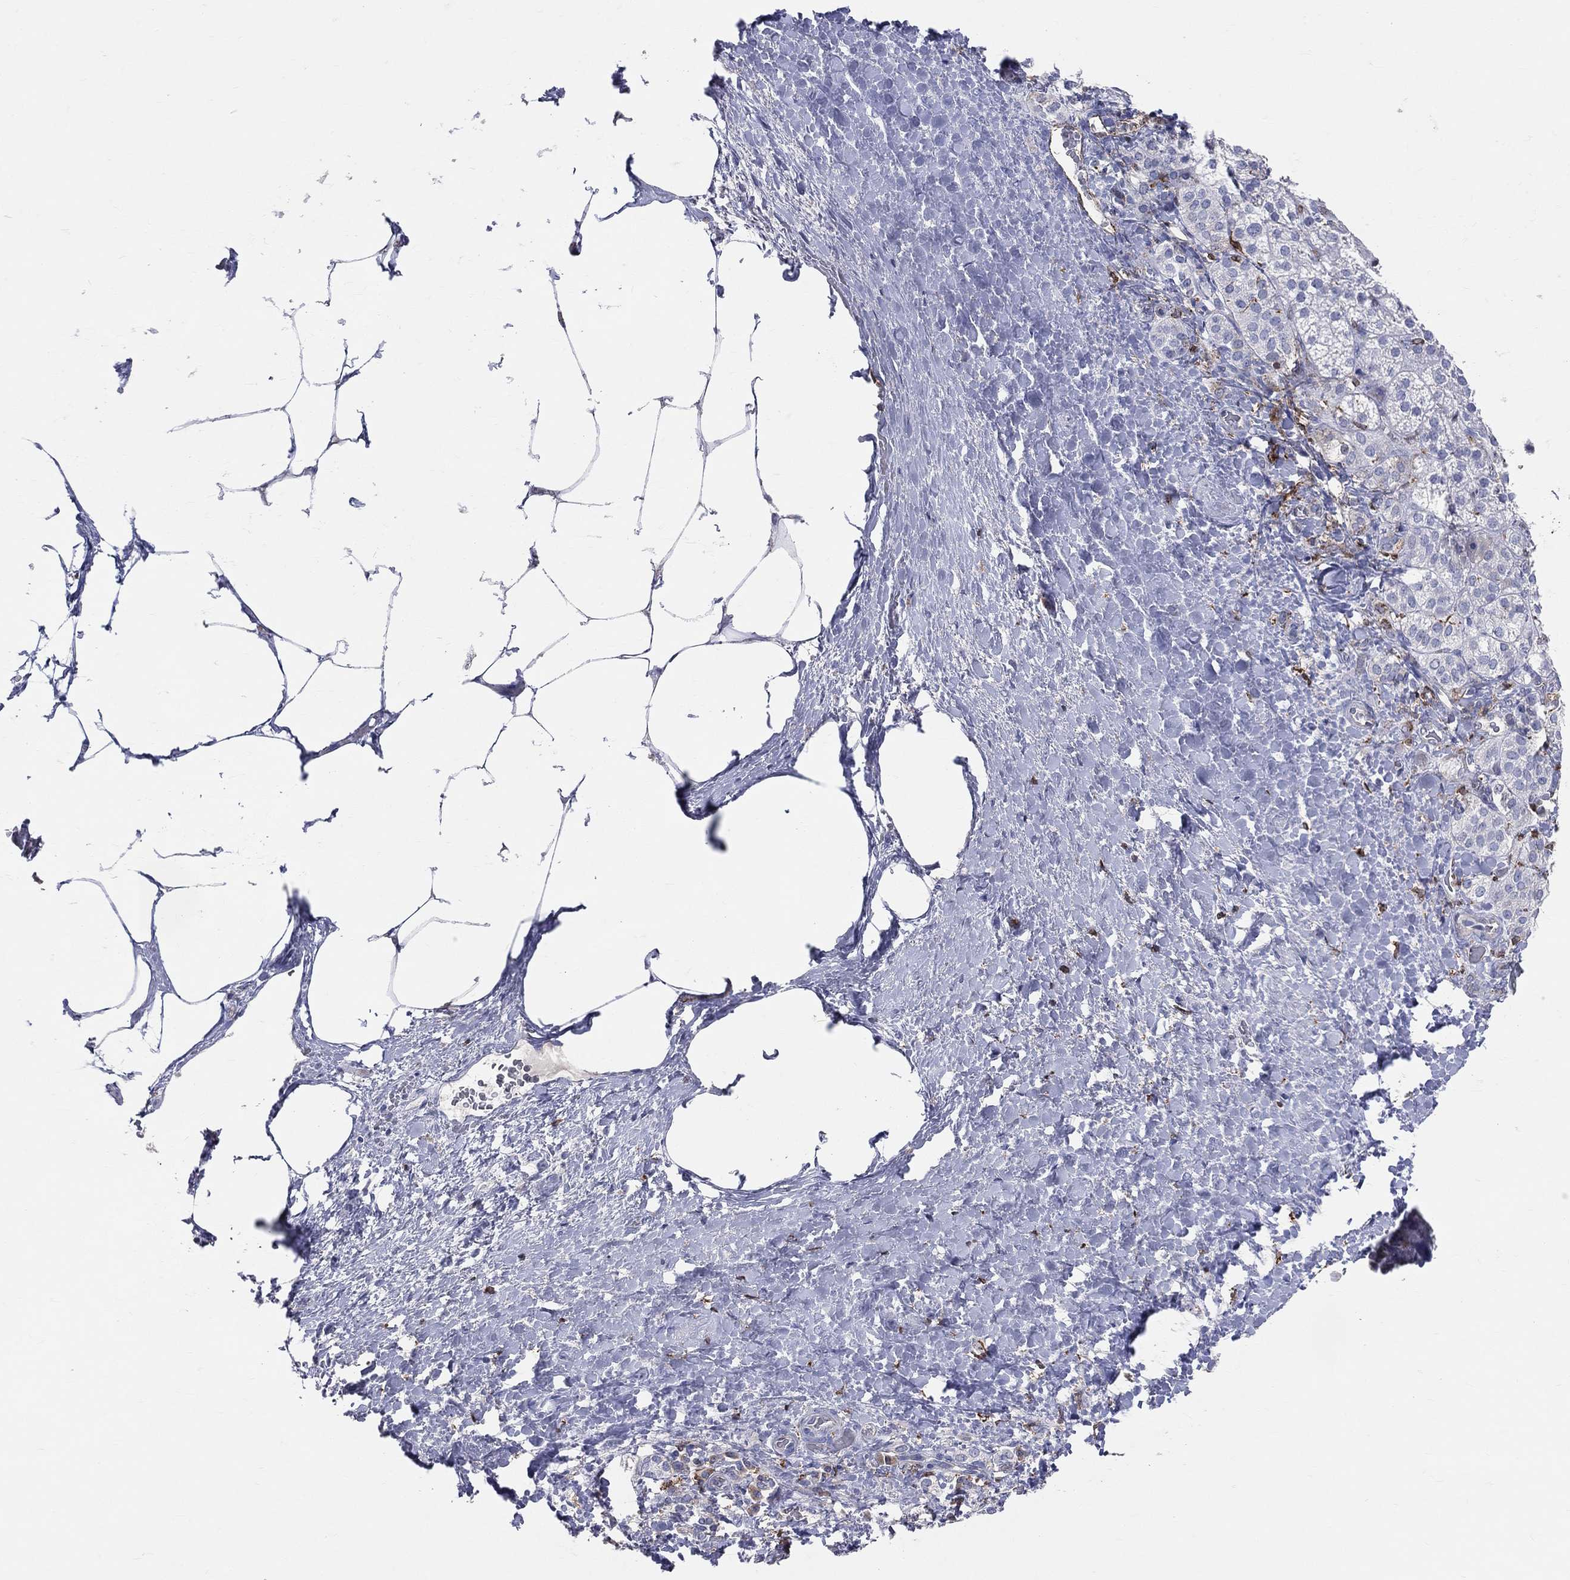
{"staining": {"intensity": "moderate", "quantity": "<25%", "location": "cytoplasmic/membranous"}, "tissue": "adrenal gland", "cell_type": "Glandular cells", "image_type": "normal", "snomed": [{"axis": "morphology", "description": "Normal tissue, NOS"}, {"axis": "topography", "description": "Adrenal gland"}], "caption": "Immunohistochemical staining of unremarkable human adrenal gland shows moderate cytoplasmic/membranous protein expression in approximately <25% of glandular cells.", "gene": "CD74", "patient": {"sex": "male", "age": 57}}